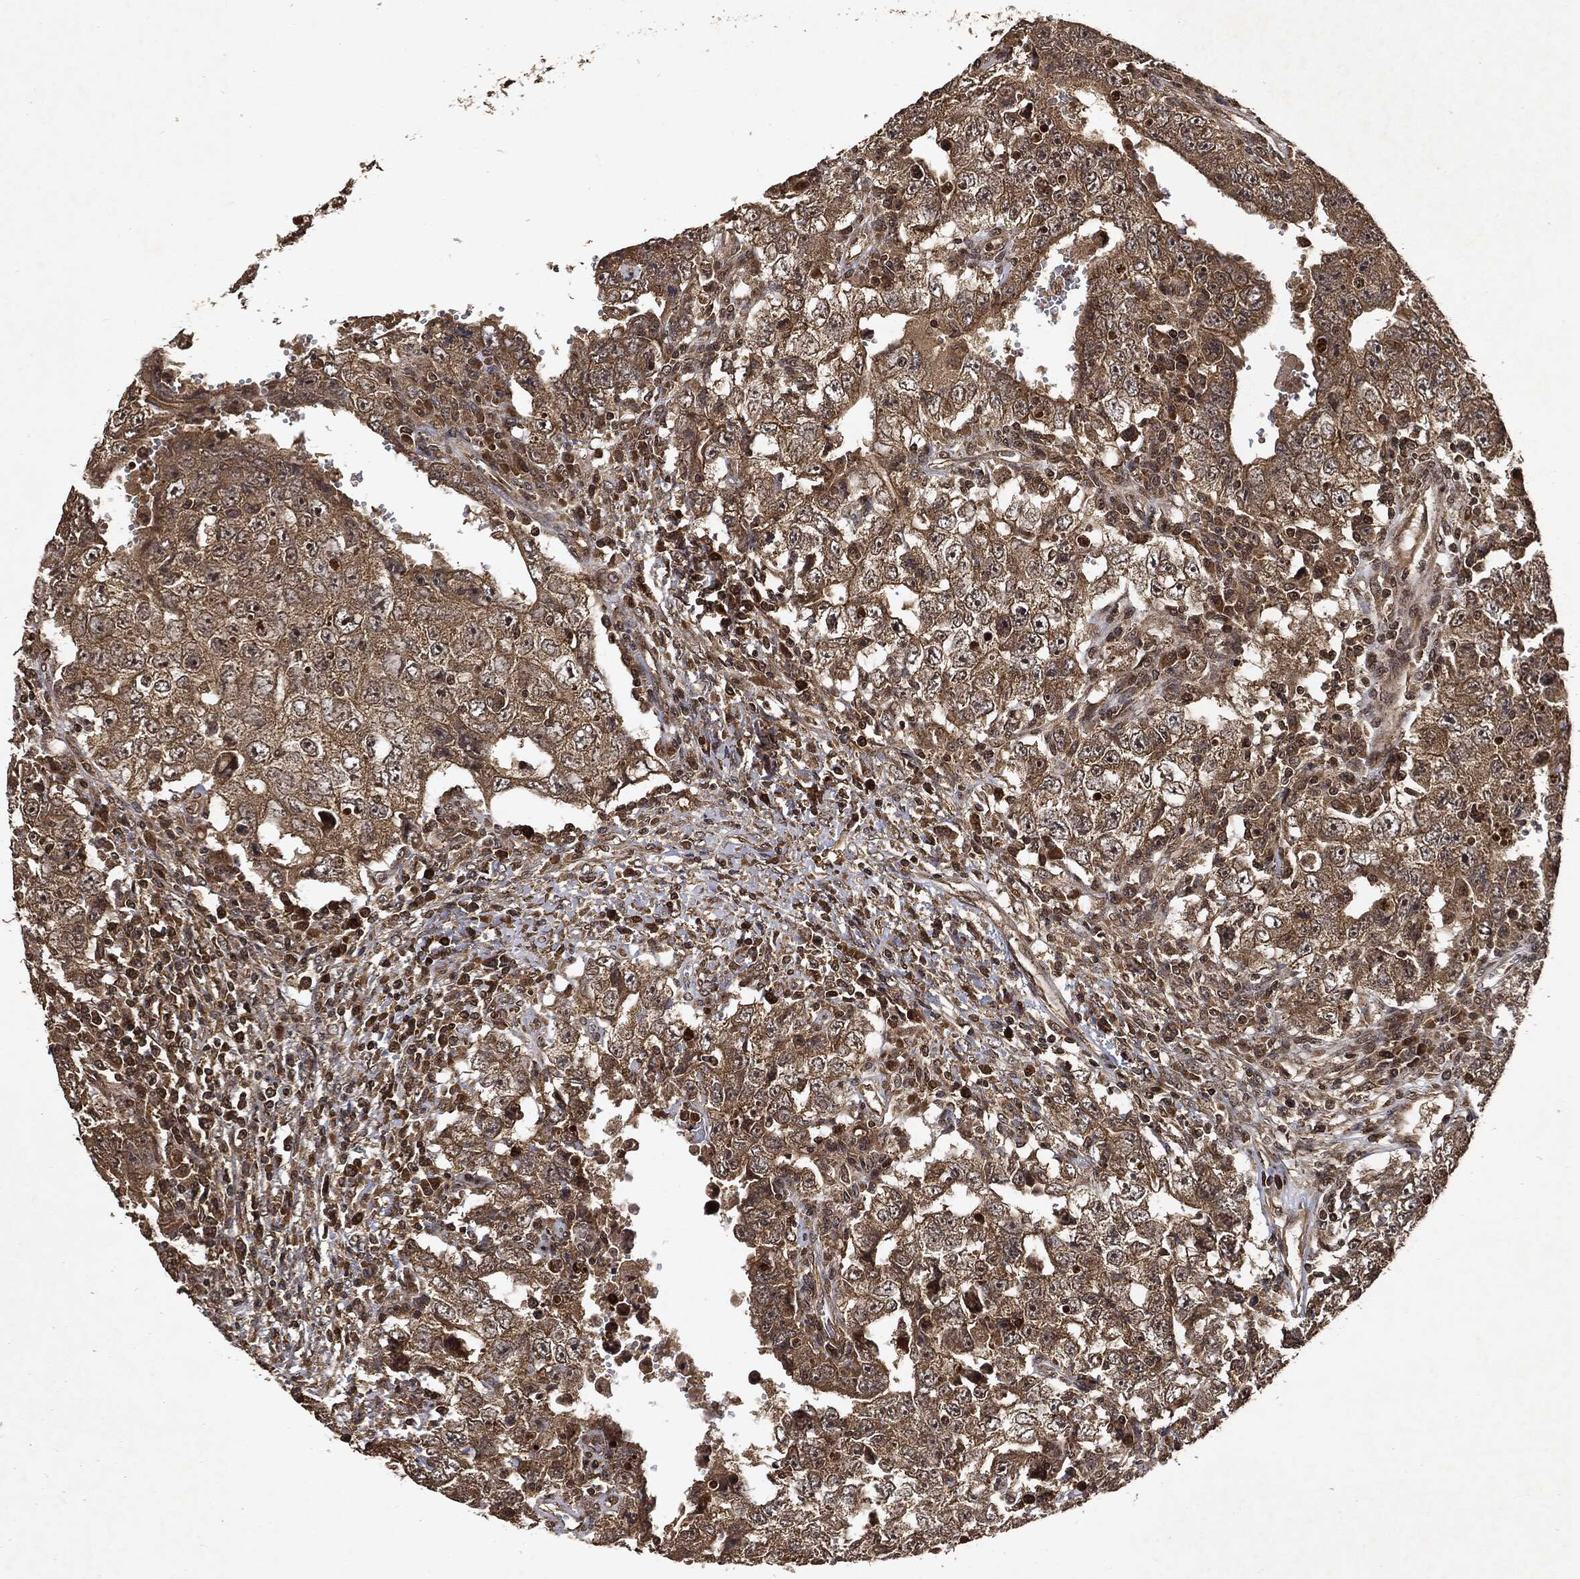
{"staining": {"intensity": "moderate", "quantity": ">75%", "location": "cytoplasmic/membranous"}, "tissue": "testis cancer", "cell_type": "Tumor cells", "image_type": "cancer", "snomed": [{"axis": "morphology", "description": "Carcinoma, Embryonal, NOS"}, {"axis": "topography", "description": "Testis"}], "caption": "A brown stain highlights moderate cytoplasmic/membranous positivity of a protein in human testis embryonal carcinoma tumor cells.", "gene": "ZNF226", "patient": {"sex": "male", "age": 26}}